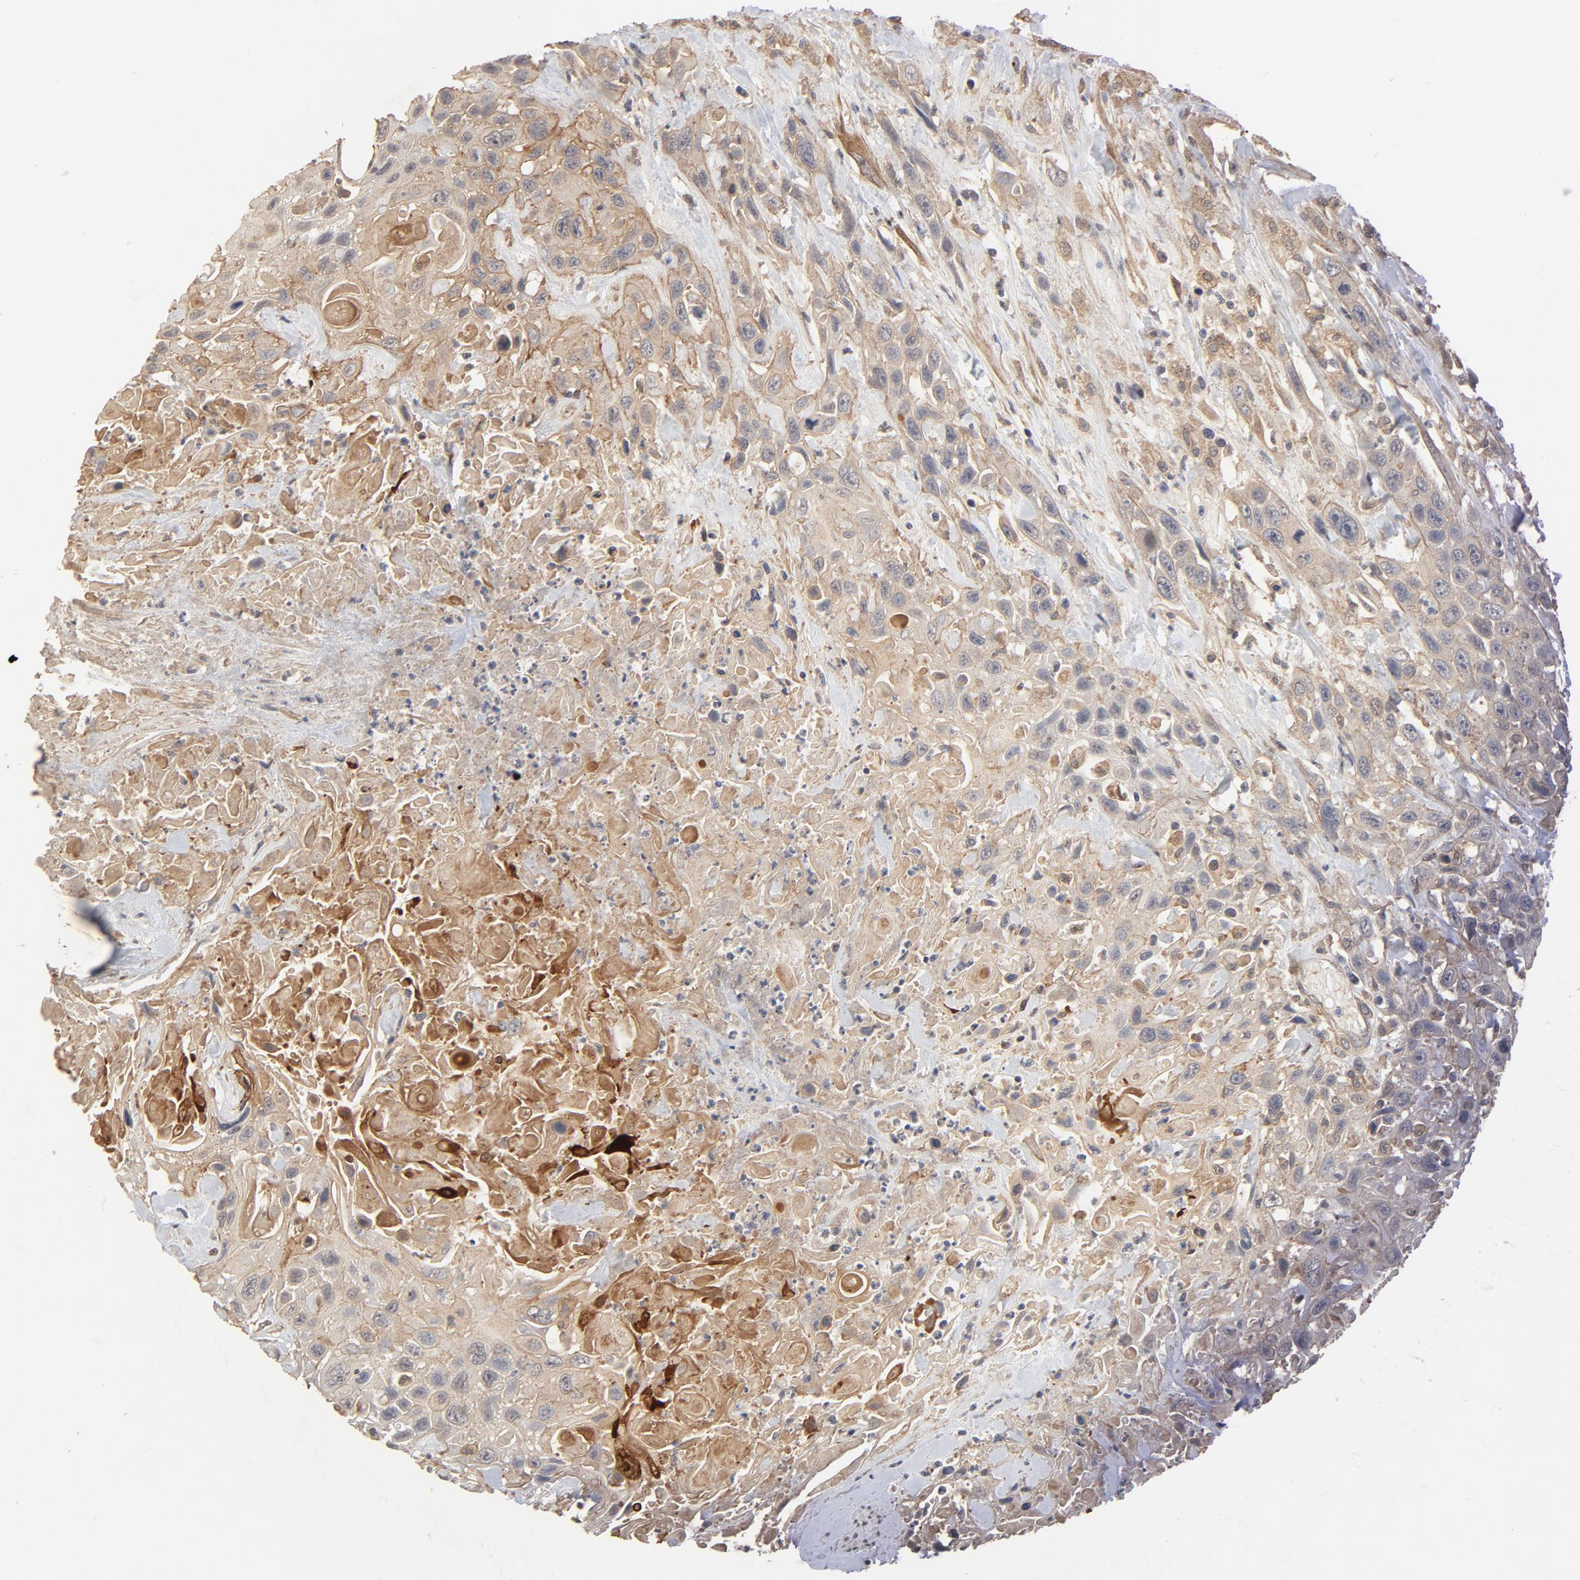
{"staining": {"intensity": "moderate", "quantity": ">75%", "location": "cytoplasmic/membranous"}, "tissue": "urothelial cancer", "cell_type": "Tumor cells", "image_type": "cancer", "snomed": [{"axis": "morphology", "description": "Urothelial carcinoma, High grade"}, {"axis": "topography", "description": "Urinary bladder"}], "caption": "Immunohistochemistry micrograph of human urothelial cancer stained for a protein (brown), which shows medium levels of moderate cytoplasmic/membranous positivity in about >75% of tumor cells.", "gene": "IL3RA", "patient": {"sex": "female", "age": 84}}